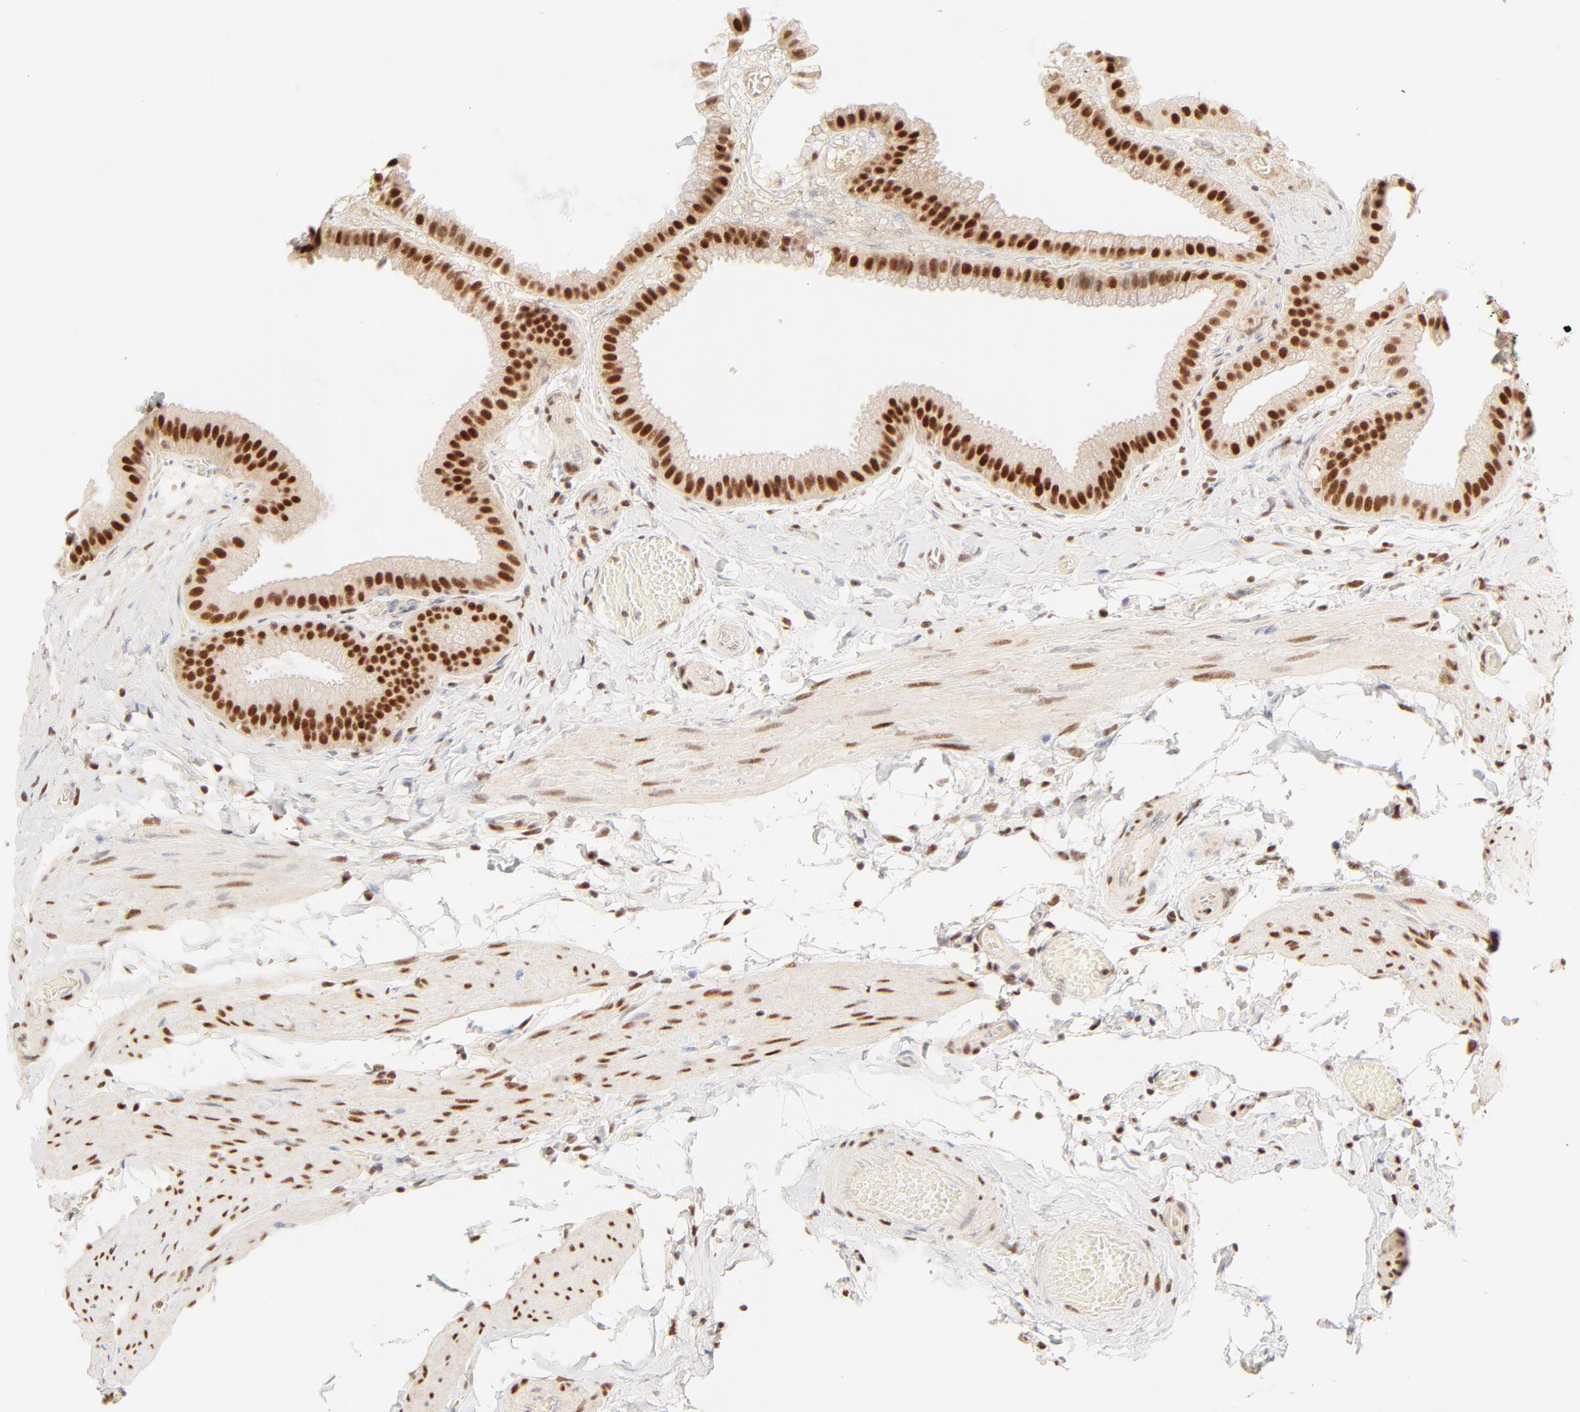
{"staining": {"intensity": "strong", "quantity": ">75%", "location": "nuclear"}, "tissue": "gallbladder", "cell_type": "Glandular cells", "image_type": "normal", "snomed": [{"axis": "morphology", "description": "Normal tissue, NOS"}, {"axis": "topography", "description": "Gallbladder"}], "caption": "IHC image of benign gallbladder stained for a protein (brown), which displays high levels of strong nuclear expression in approximately >75% of glandular cells.", "gene": "FAM50A", "patient": {"sex": "female", "age": 63}}